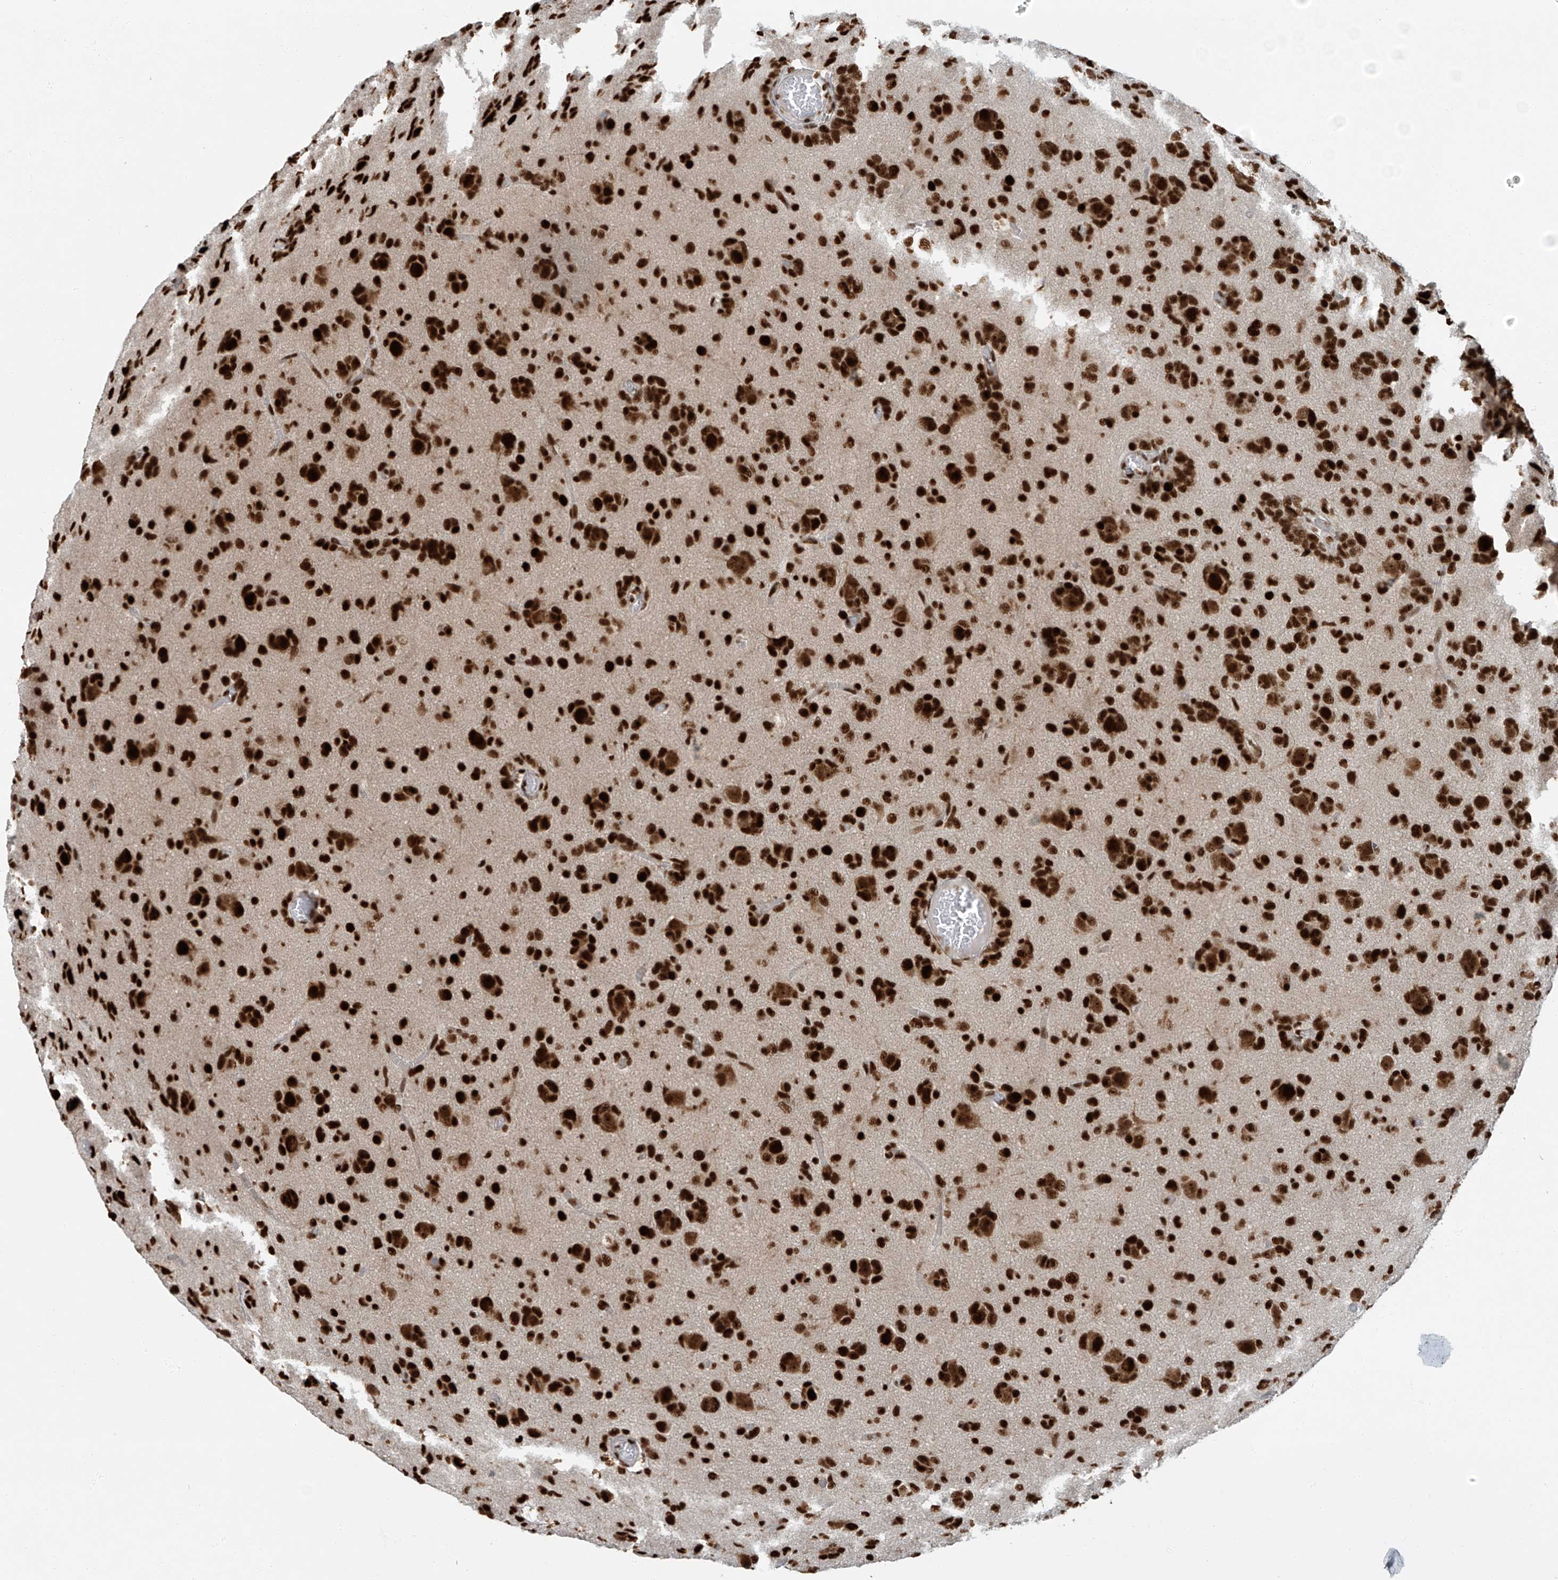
{"staining": {"intensity": "strong", "quantity": ">75%", "location": "nuclear"}, "tissue": "glioma", "cell_type": "Tumor cells", "image_type": "cancer", "snomed": [{"axis": "morphology", "description": "Glioma, malignant, High grade"}, {"axis": "topography", "description": "Brain"}], "caption": "Tumor cells show strong nuclear staining in approximately >75% of cells in glioma. The protein is stained brown, and the nuclei are stained in blue (DAB IHC with brightfield microscopy, high magnification).", "gene": "FAM193B", "patient": {"sex": "female", "age": 59}}